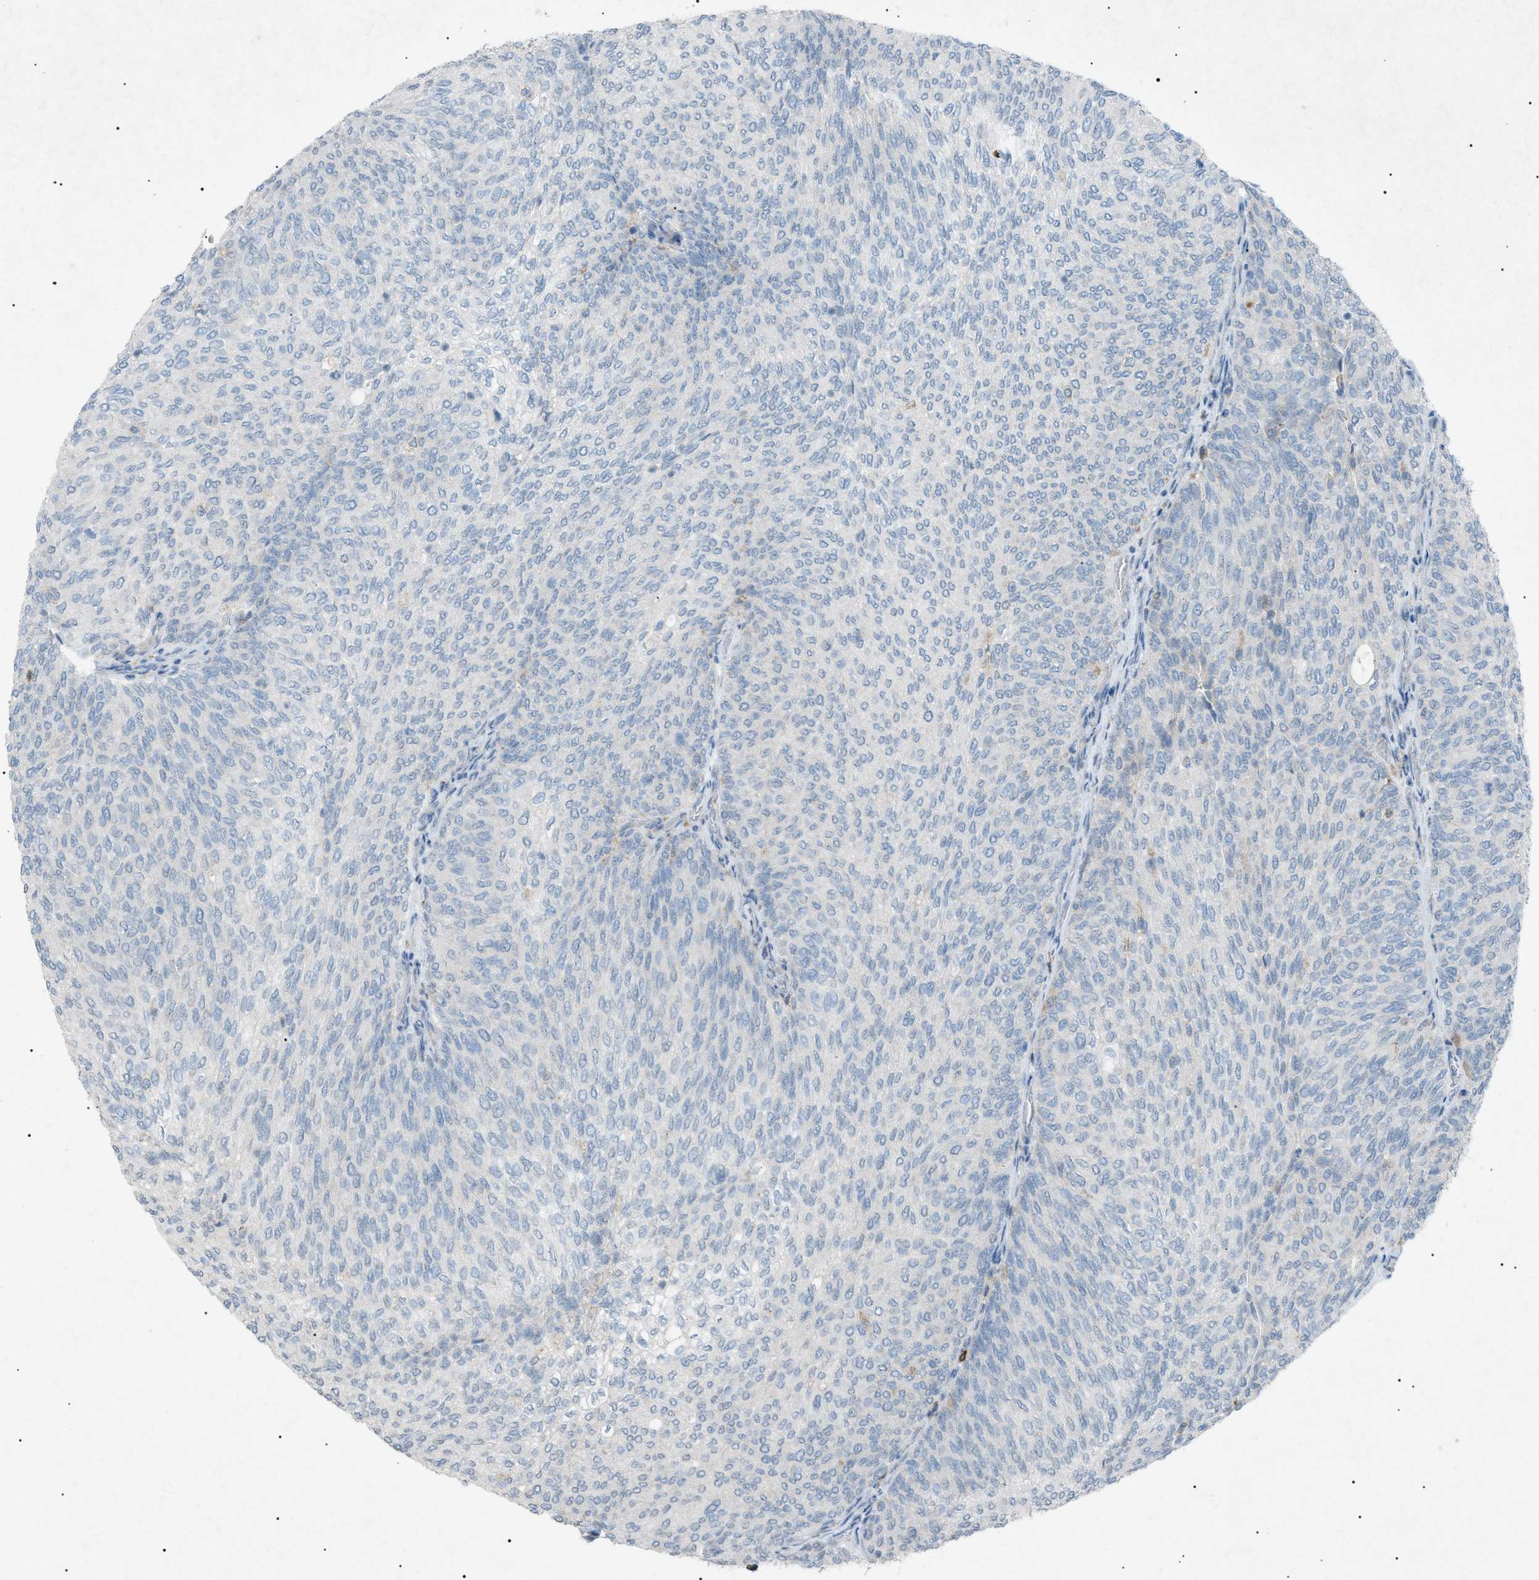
{"staining": {"intensity": "negative", "quantity": "none", "location": "none"}, "tissue": "urothelial cancer", "cell_type": "Tumor cells", "image_type": "cancer", "snomed": [{"axis": "morphology", "description": "Urothelial carcinoma, Low grade"}, {"axis": "topography", "description": "Urinary bladder"}], "caption": "Immunohistochemical staining of low-grade urothelial carcinoma exhibits no significant positivity in tumor cells.", "gene": "BTK", "patient": {"sex": "female", "age": 79}}